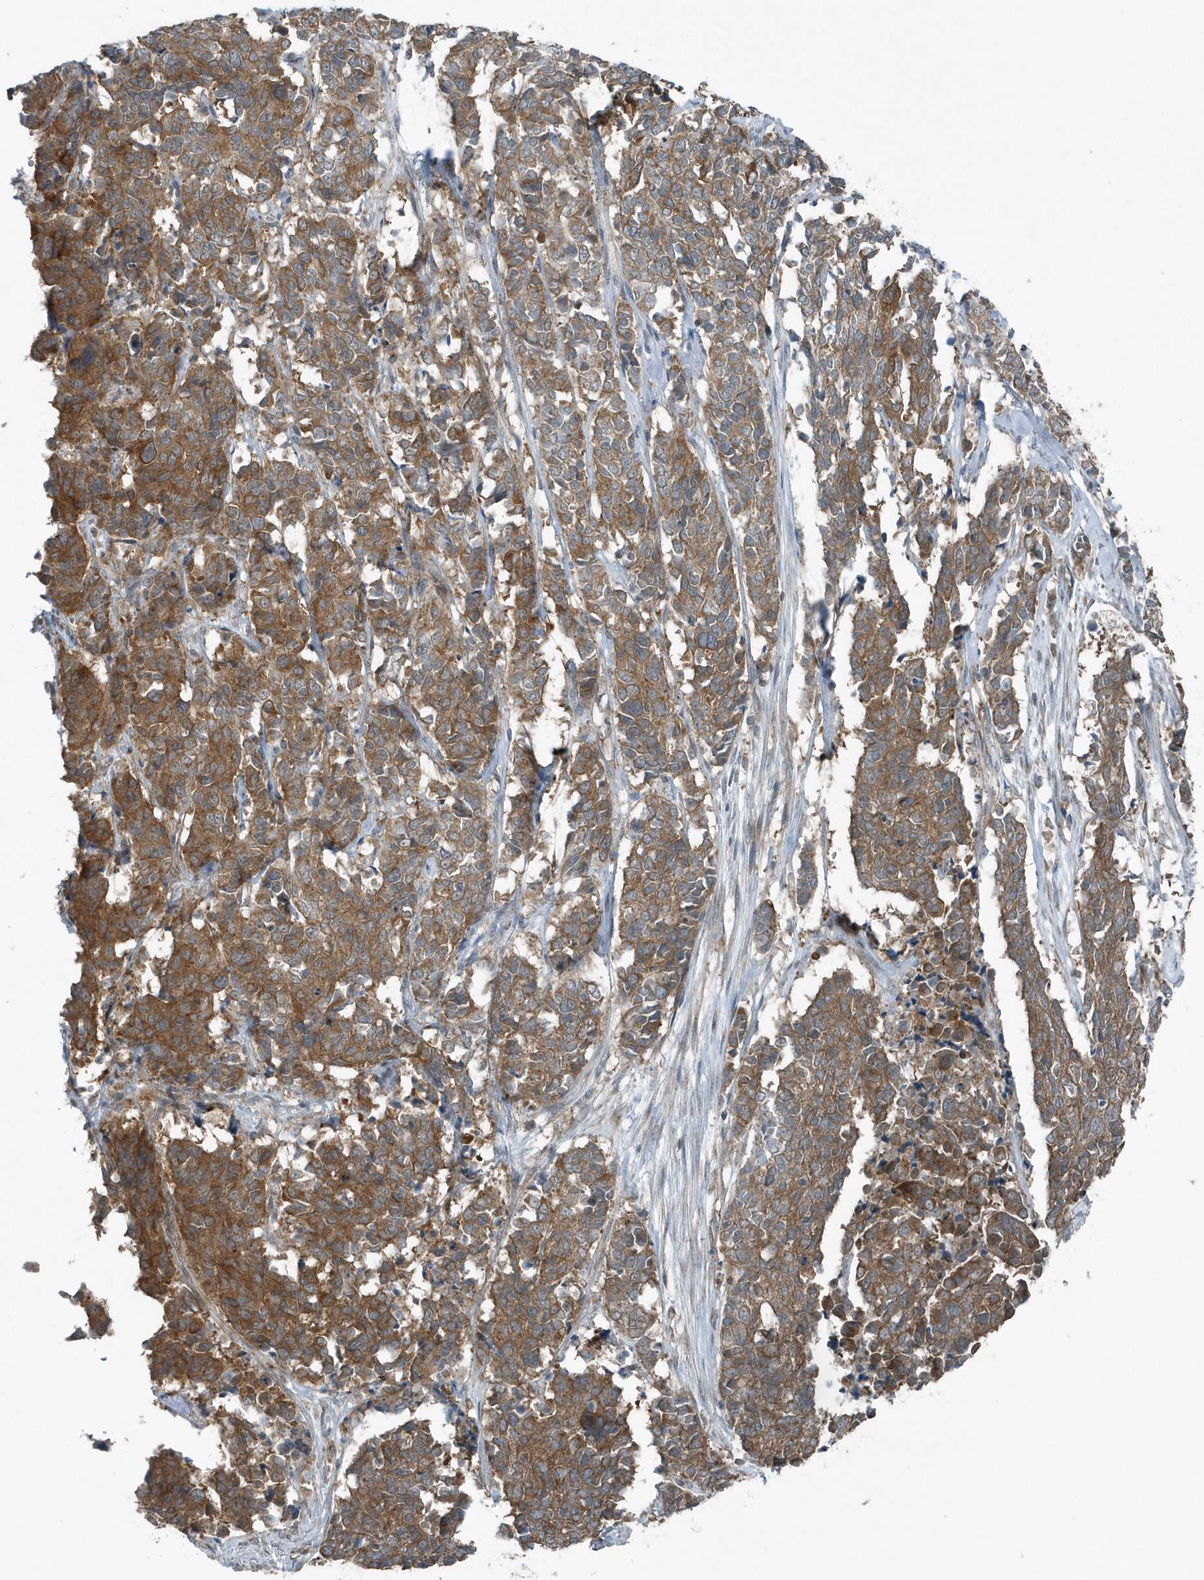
{"staining": {"intensity": "moderate", "quantity": ">75%", "location": "cytoplasmic/membranous"}, "tissue": "cervical cancer", "cell_type": "Tumor cells", "image_type": "cancer", "snomed": [{"axis": "morphology", "description": "Normal tissue, NOS"}, {"axis": "morphology", "description": "Squamous cell carcinoma, NOS"}, {"axis": "topography", "description": "Cervix"}], "caption": "Immunohistochemical staining of human cervical cancer displays moderate cytoplasmic/membranous protein positivity in about >75% of tumor cells. Immunohistochemistry stains the protein of interest in brown and the nuclei are stained blue.", "gene": "GCC2", "patient": {"sex": "female", "age": 35}}